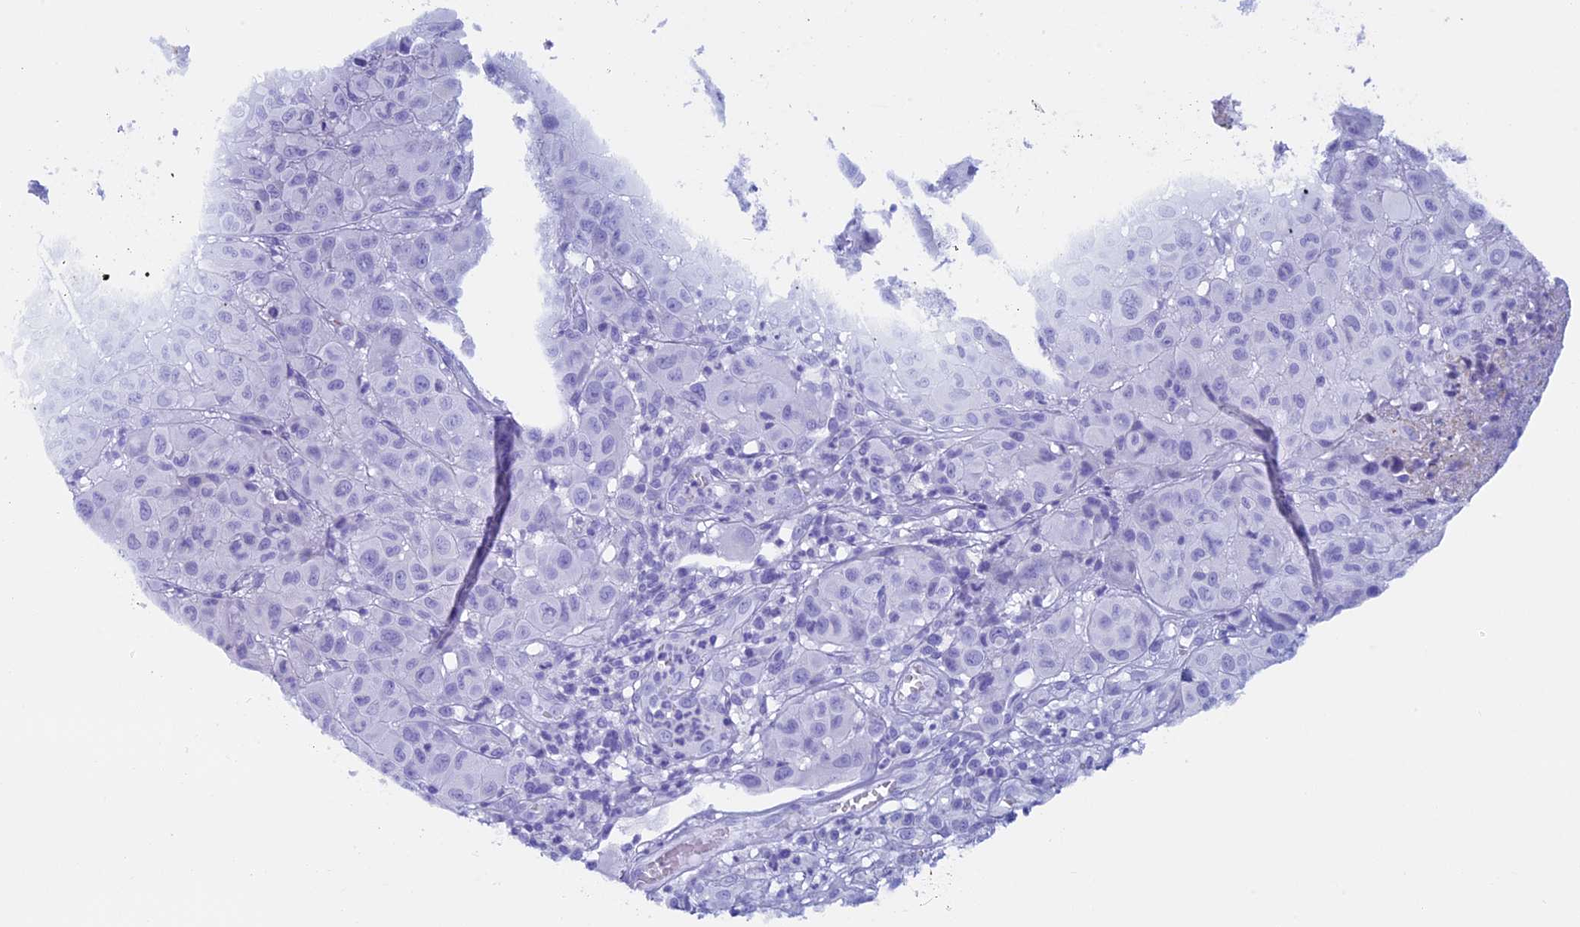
{"staining": {"intensity": "negative", "quantity": "none", "location": "none"}, "tissue": "melanoma", "cell_type": "Tumor cells", "image_type": "cancer", "snomed": [{"axis": "morphology", "description": "Malignant melanoma, NOS"}, {"axis": "topography", "description": "Skin"}], "caption": "Melanoma was stained to show a protein in brown. There is no significant staining in tumor cells.", "gene": "FAM169A", "patient": {"sex": "male", "age": 73}}